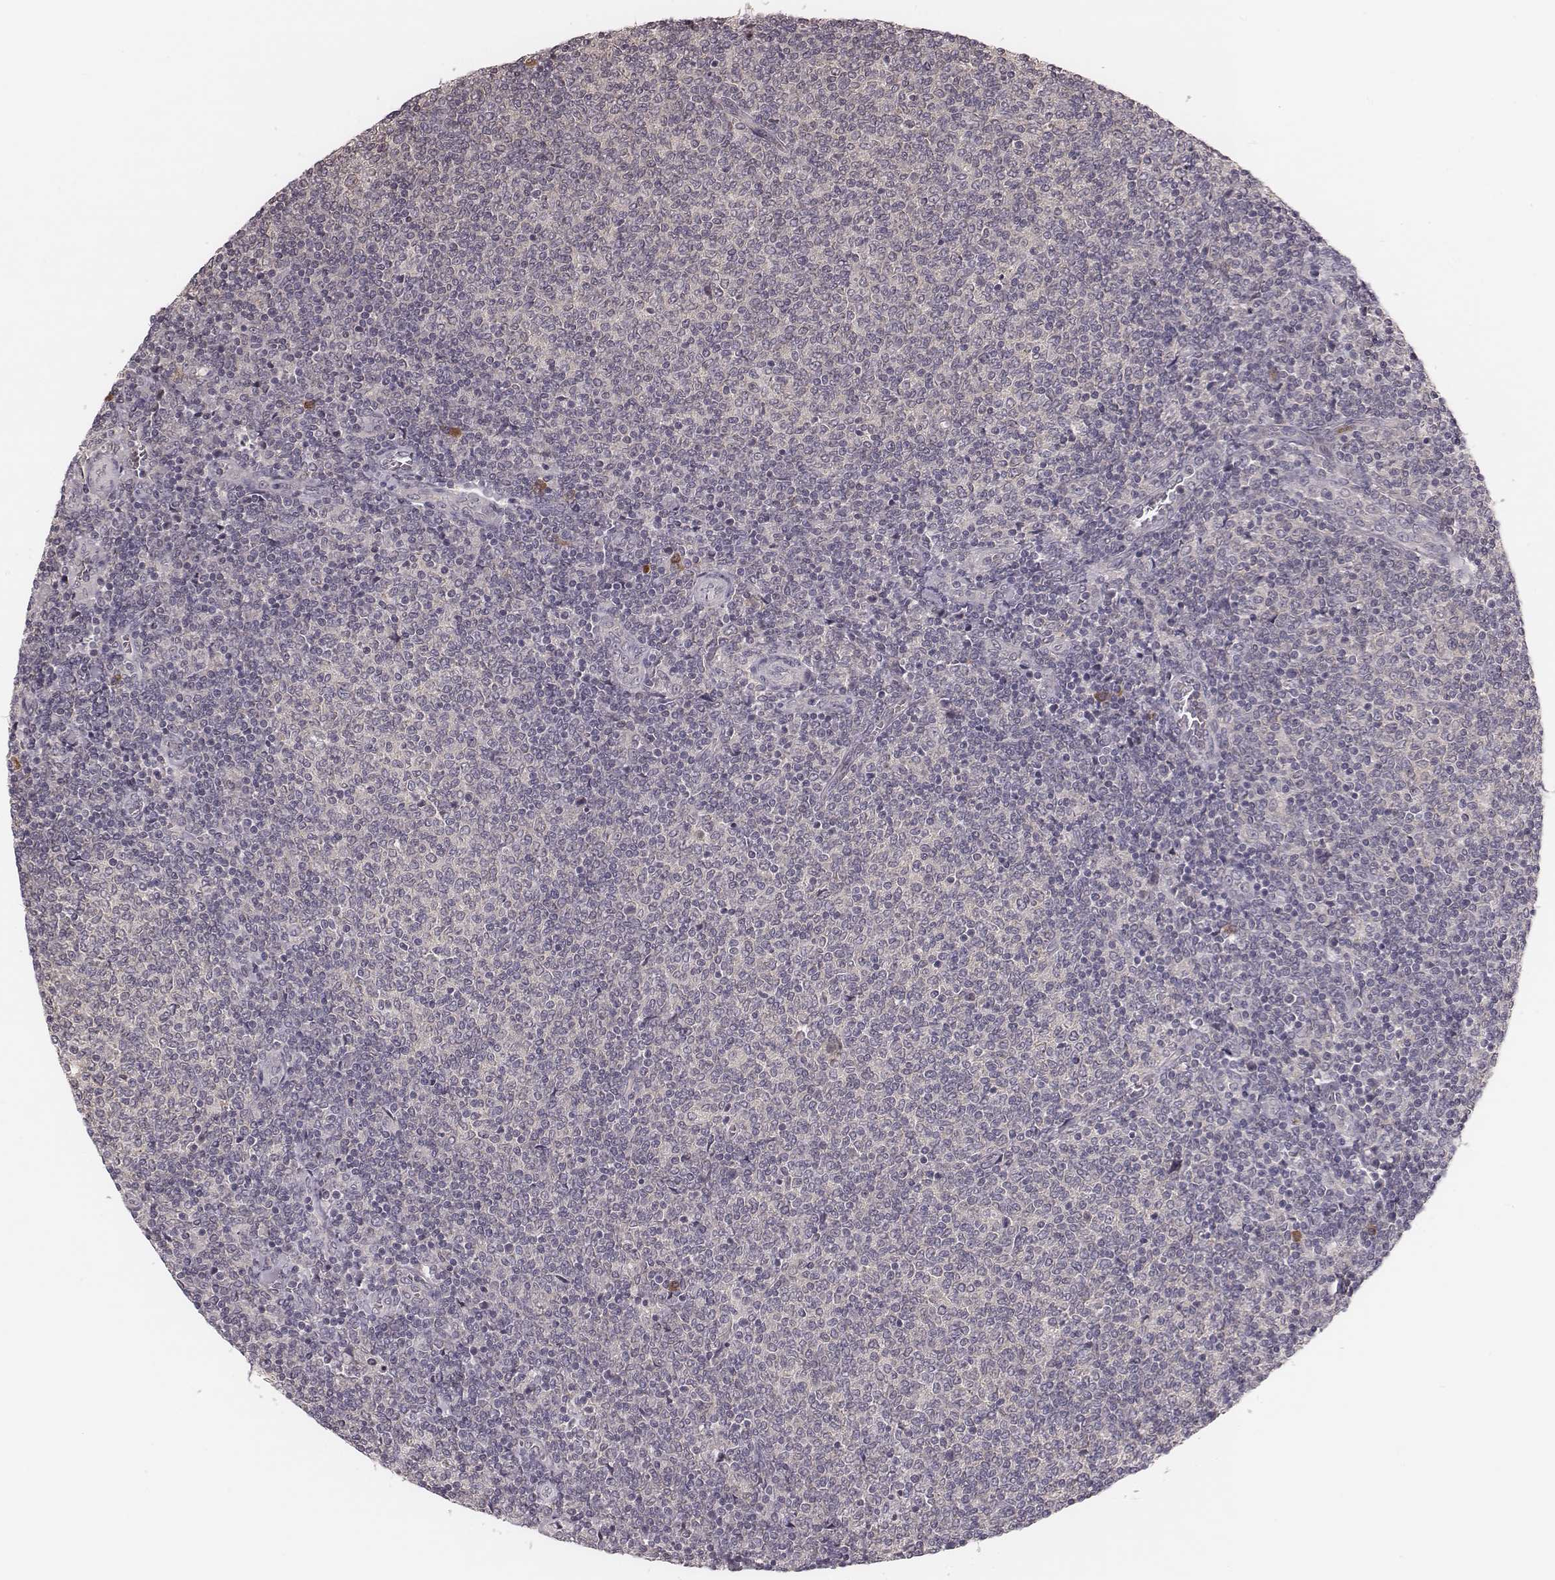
{"staining": {"intensity": "negative", "quantity": "none", "location": "none"}, "tissue": "lymphoma", "cell_type": "Tumor cells", "image_type": "cancer", "snomed": [{"axis": "morphology", "description": "Malignant lymphoma, non-Hodgkin's type, Low grade"}, {"axis": "topography", "description": "Lymph node"}], "caption": "Tumor cells are negative for protein expression in human lymphoma.", "gene": "P2RX5", "patient": {"sex": "male", "age": 52}}